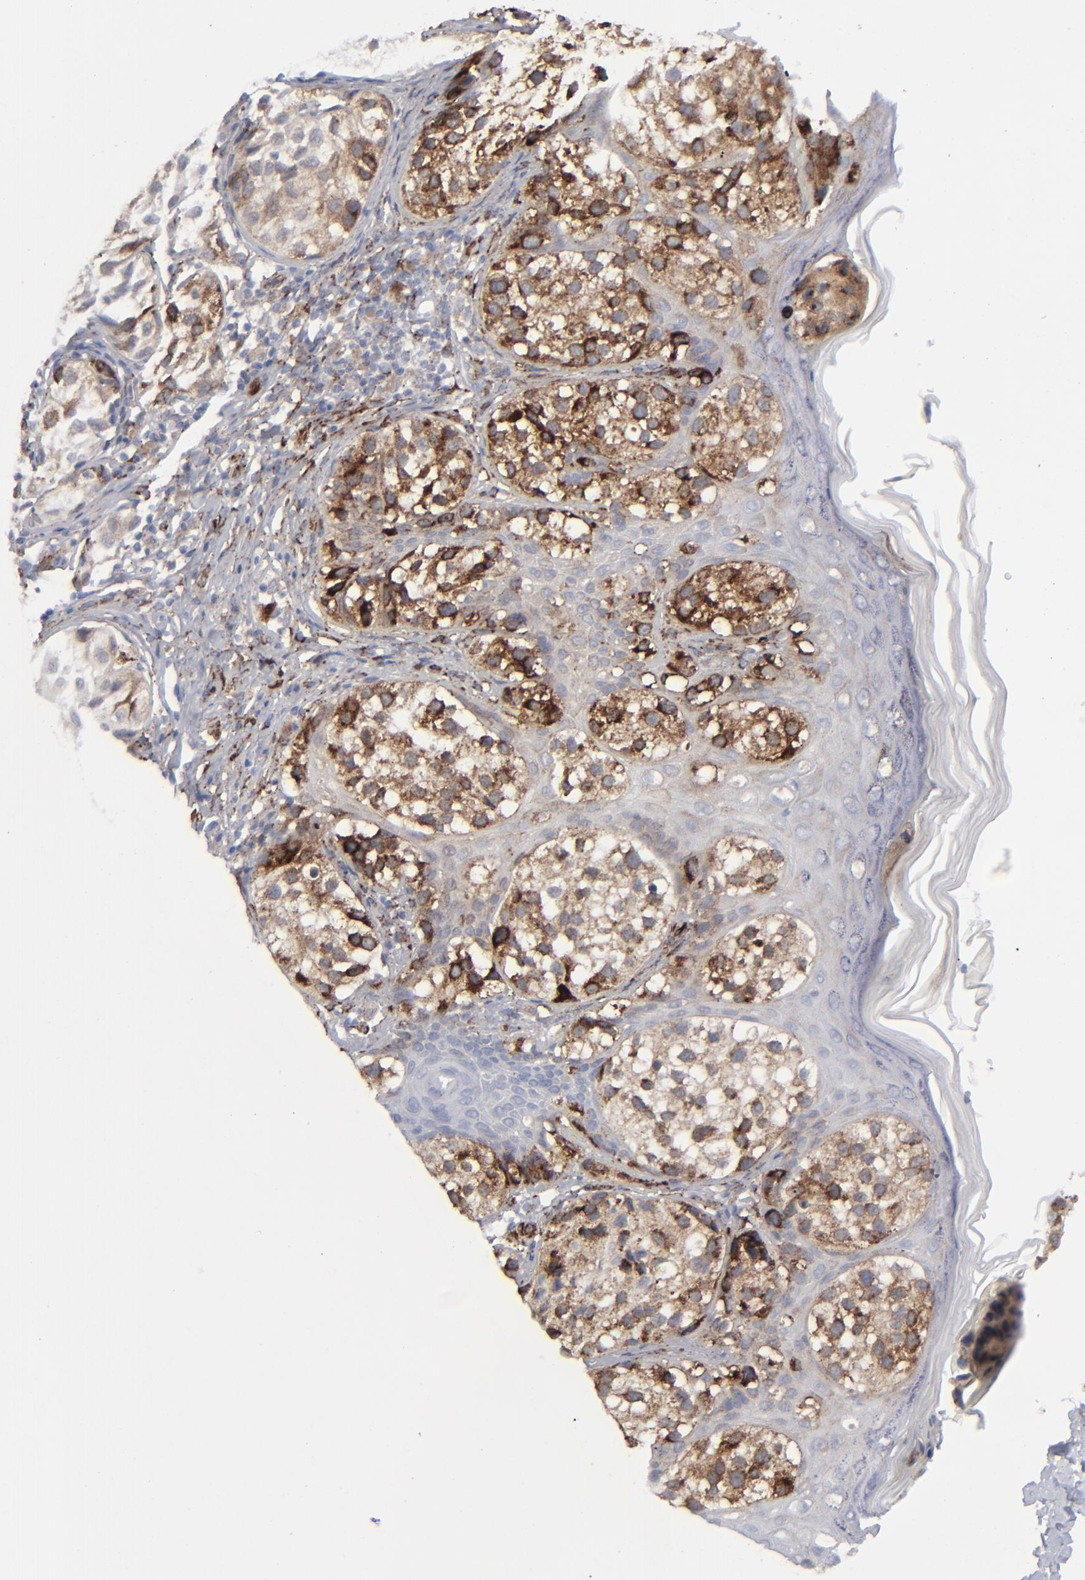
{"staining": {"intensity": "strong", "quantity": ">75%", "location": "cytoplasmic/membranous"}, "tissue": "melanoma", "cell_type": "Tumor cells", "image_type": "cancer", "snomed": [{"axis": "morphology", "description": "Malignant melanoma, NOS"}, {"axis": "topography", "description": "Skin"}], "caption": "Human malignant melanoma stained with a brown dye shows strong cytoplasmic/membranous positive expression in approximately >75% of tumor cells.", "gene": "SPARC", "patient": {"sex": "male", "age": 23}}